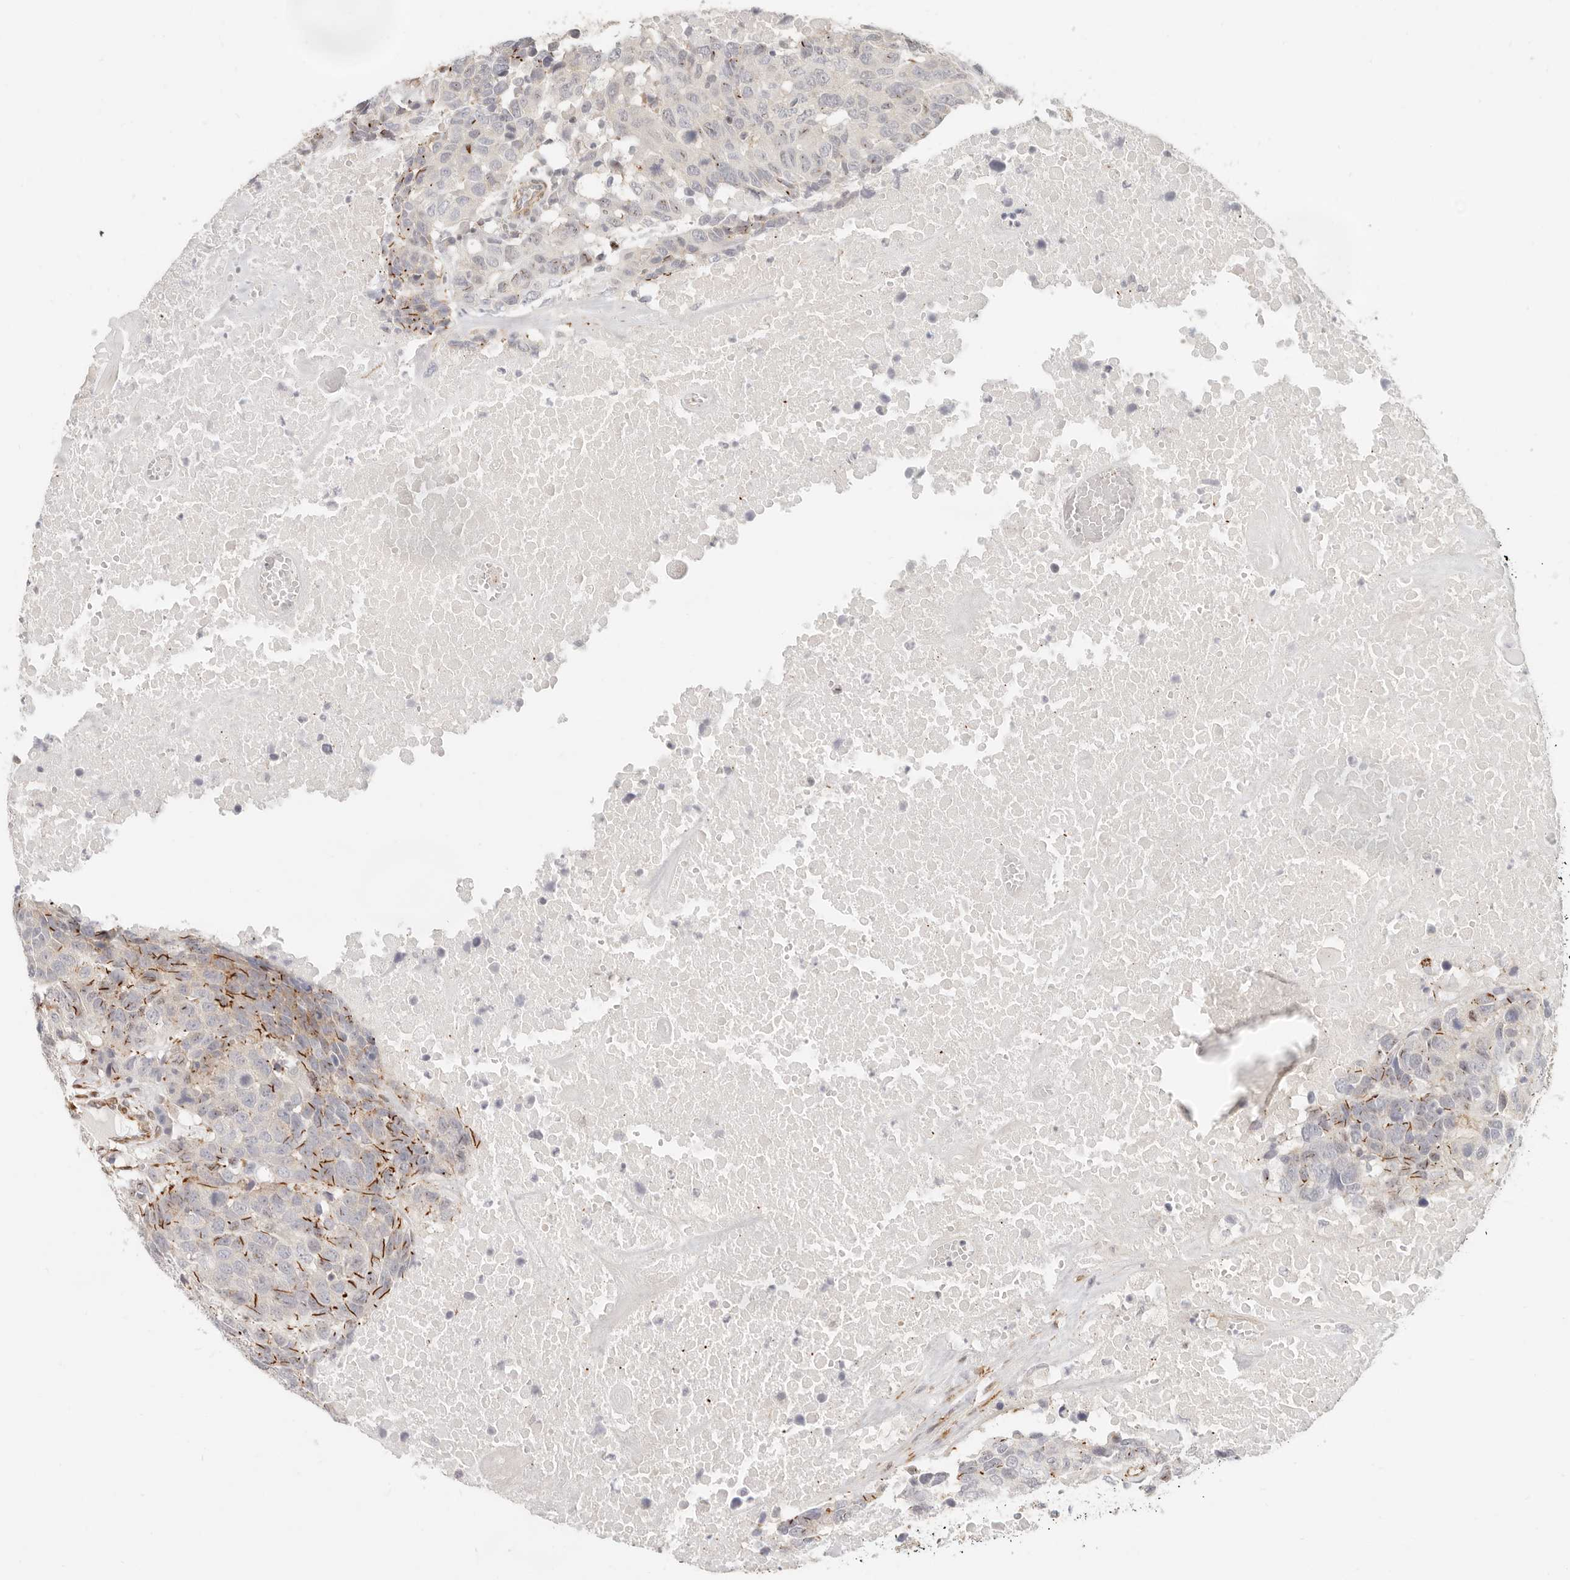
{"staining": {"intensity": "moderate", "quantity": "<25%", "location": "cytoplasmic/membranous,nuclear"}, "tissue": "head and neck cancer", "cell_type": "Tumor cells", "image_type": "cancer", "snomed": [{"axis": "morphology", "description": "Squamous cell carcinoma, NOS"}, {"axis": "topography", "description": "Head-Neck"}], "caption": "Immunohistochemistry (IHC) micrograph of human head and neck cancer stained for a protein (brown), which reveals low levels of moderate cytoplasmic/membranous and nuclear expression in about <25% of tumor cells.", "gene": "SASS6", "patient": {"sex": "male", "age": 66}}